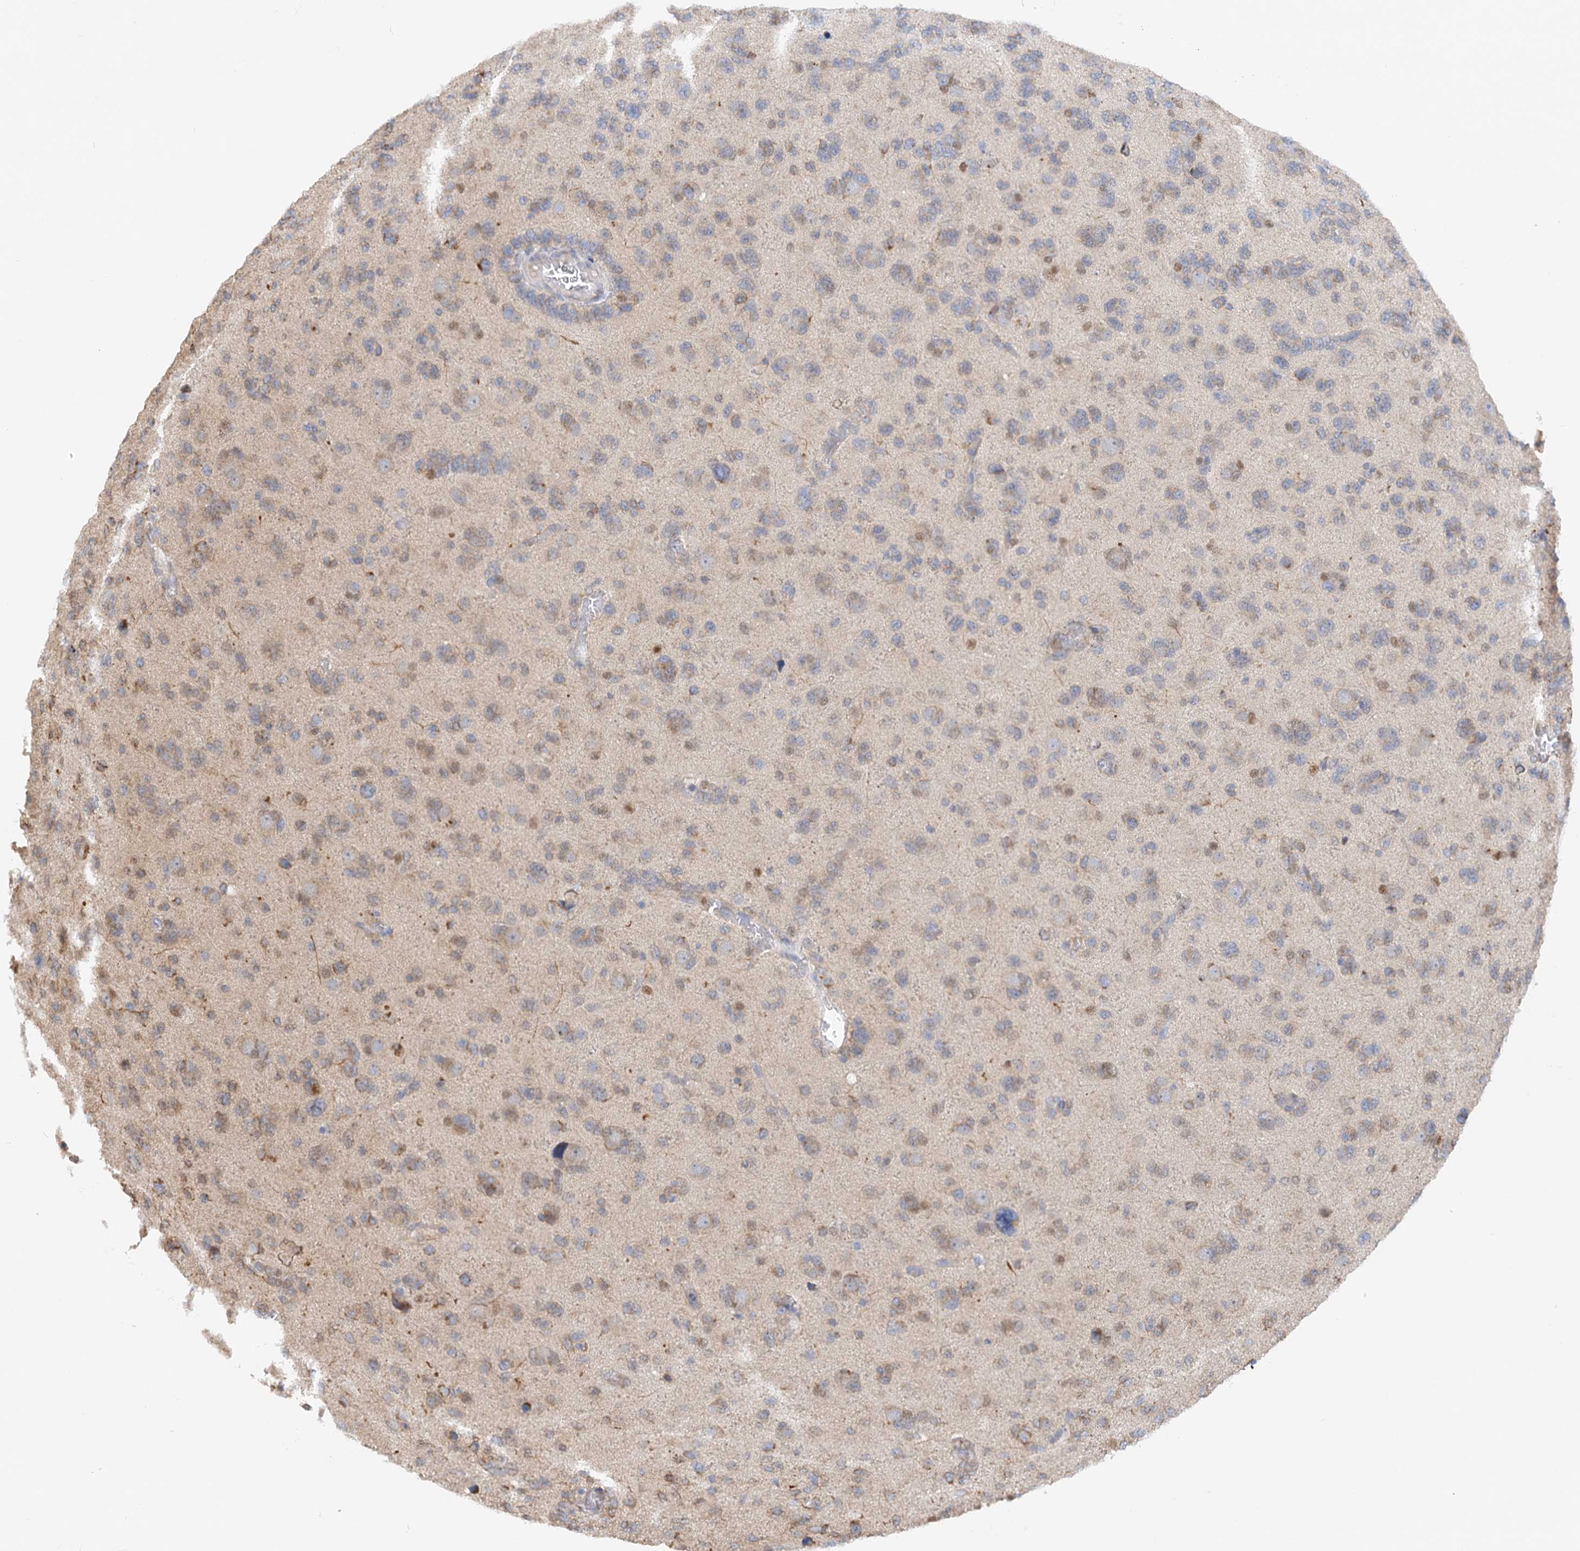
{"staining": {"intensity": "weak", "quantity": "25%-75%", "location": "cytoplasmic/membranous"}, "tissue": "glioma", "cell_type": "Tumor cells", "image_type": "cancer", "snomed": [{"axis": "morphology", "description": "Glioma, malignant, High grade"}, {"axis": "topography", "description": "Brain"}], "caption": "Glioma stained with DAB (3,3'-diaminobenzidine) IHC shows low levels of weak cytoplasmic/membranous expression in about 25%-75% of tumor cells.", "gene": "NELL2", "patient": {"sex": "female", "age": 59}}